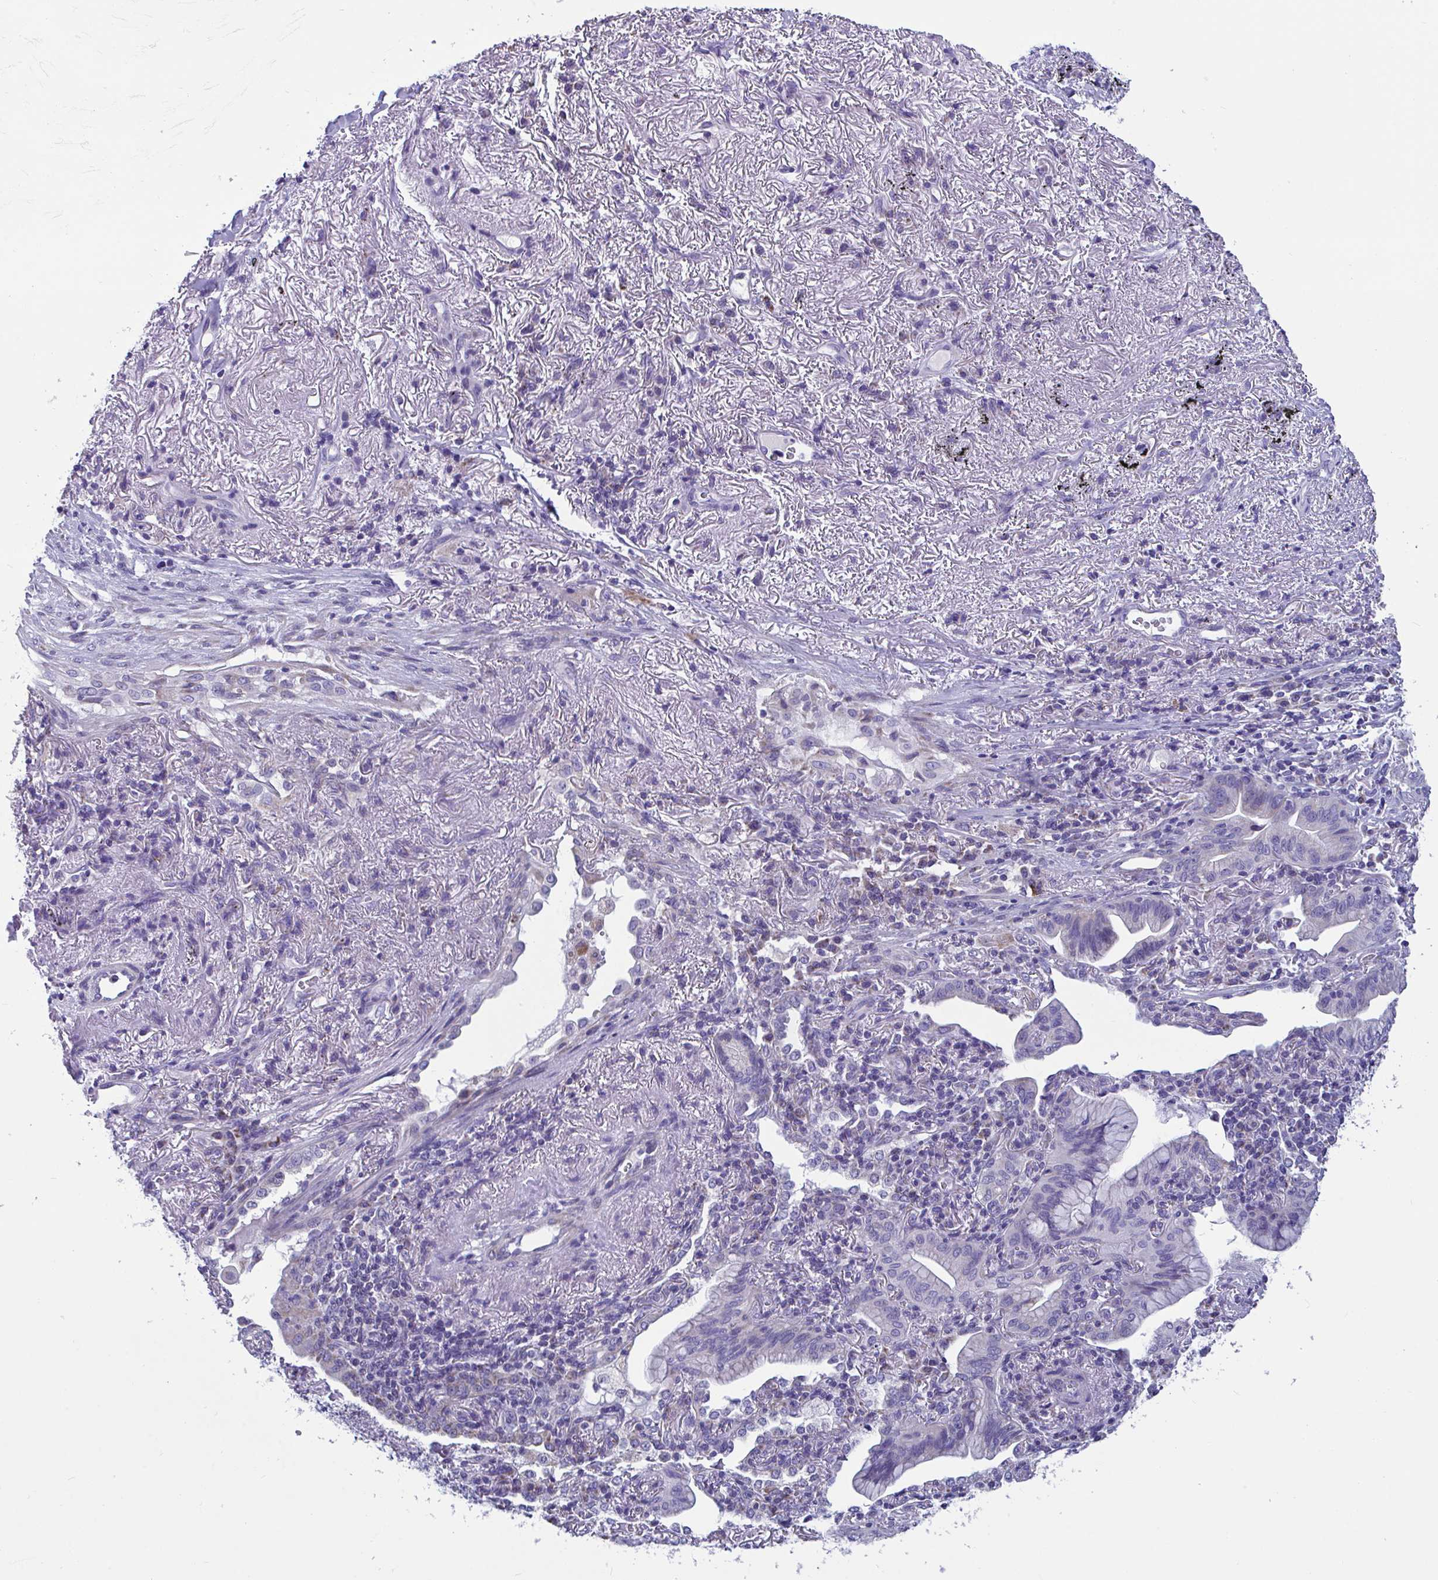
{"staining": {"intensity": "negative", "quantity": "none", "location": "none"}, "tissue": "lung cancer", "cell_type": "Tumor cells", "image_type": "cancer", "snomed": [{"axis": "morphology", "description": "Adenocarcinoma, NOS"}, {"axis": "topography", "description": "Lung"}], "caption": "Immunohistochemical staining of human lung cancer (adenocarcinoma) shows no significant staining in tumor cells. (IHC, brightfield microscopy, high magnification).", "gene": "OR13A1", "patient": {"sex": "male", "age": 77}}